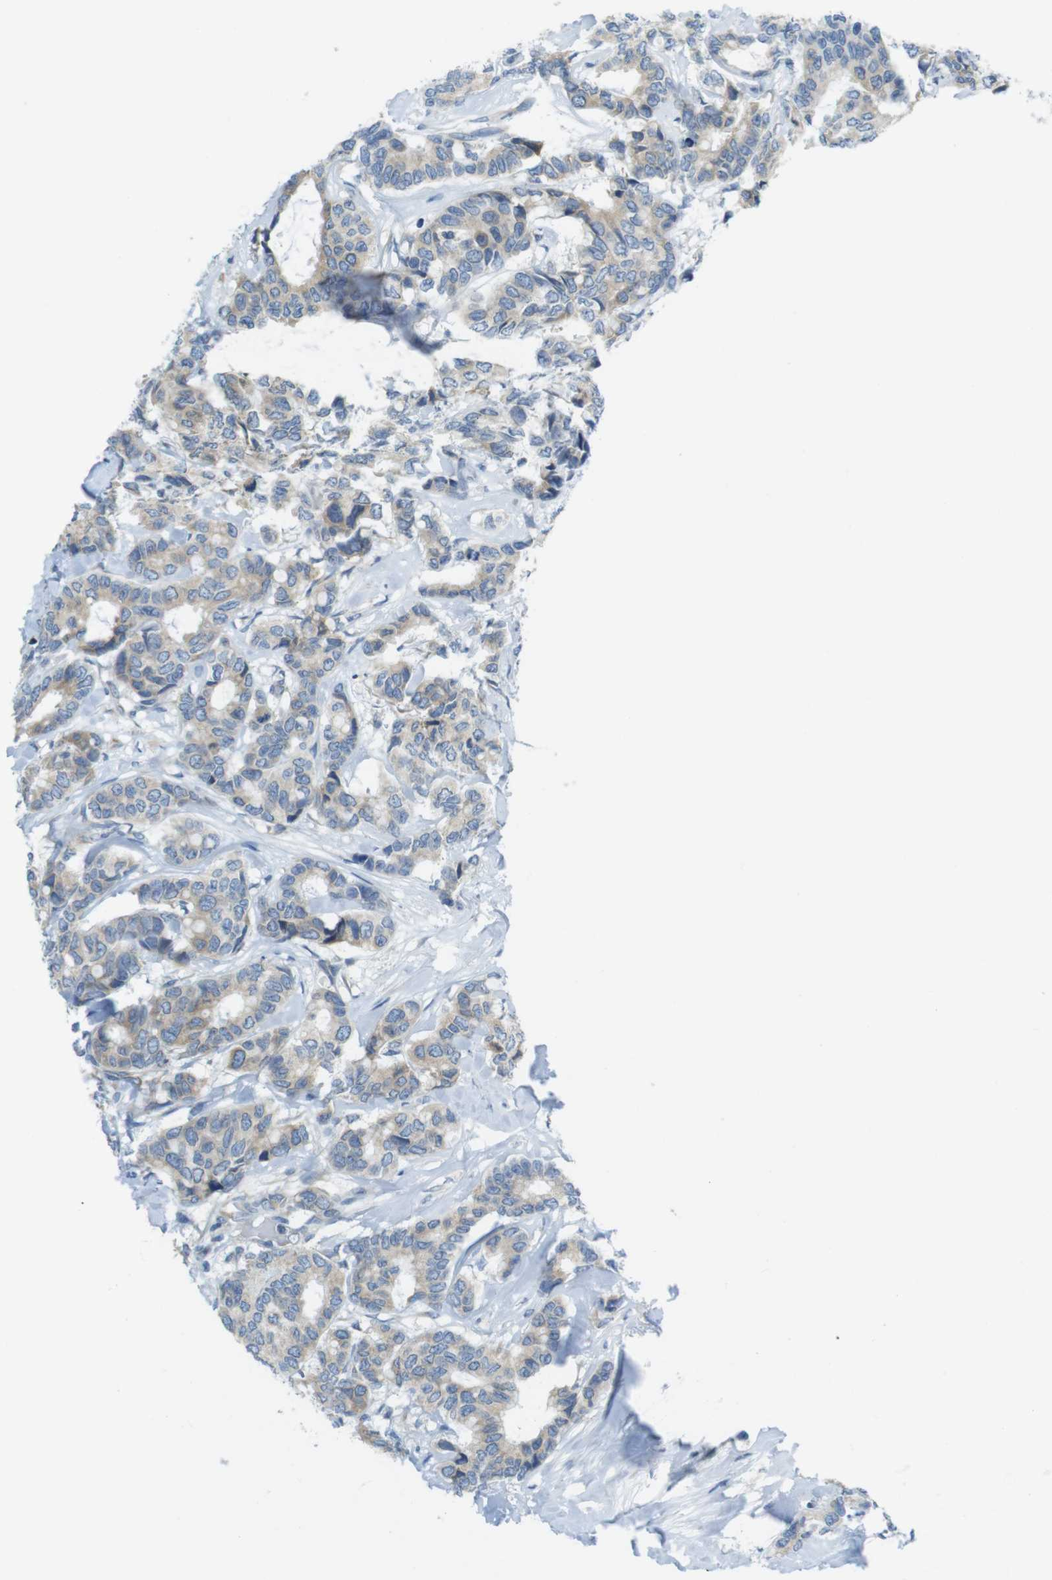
{"staining": {"intensity": "weak", "quantity": ">75%", "location": "cytoplasmic/membranous"}, "tissue": "breast cancer", "cell_type": "Tumor cells", "image_type": "cancer", "snomed": [{"axis": "morphology", "description": "Duct carcinoma"}, {"axis": "topography", "description": "Breast"}], "caption": "Immunohistochemistry (DAB) staining of human breast cancer reveals weak cytoplasmic/membranous protein expression in about >75% of tumor cells. (DAB IHC, brown staining for protein, blue staining for nuclei).", "gene": "CLPTM1L", "patient": {"sex": "female", "age": 87}}